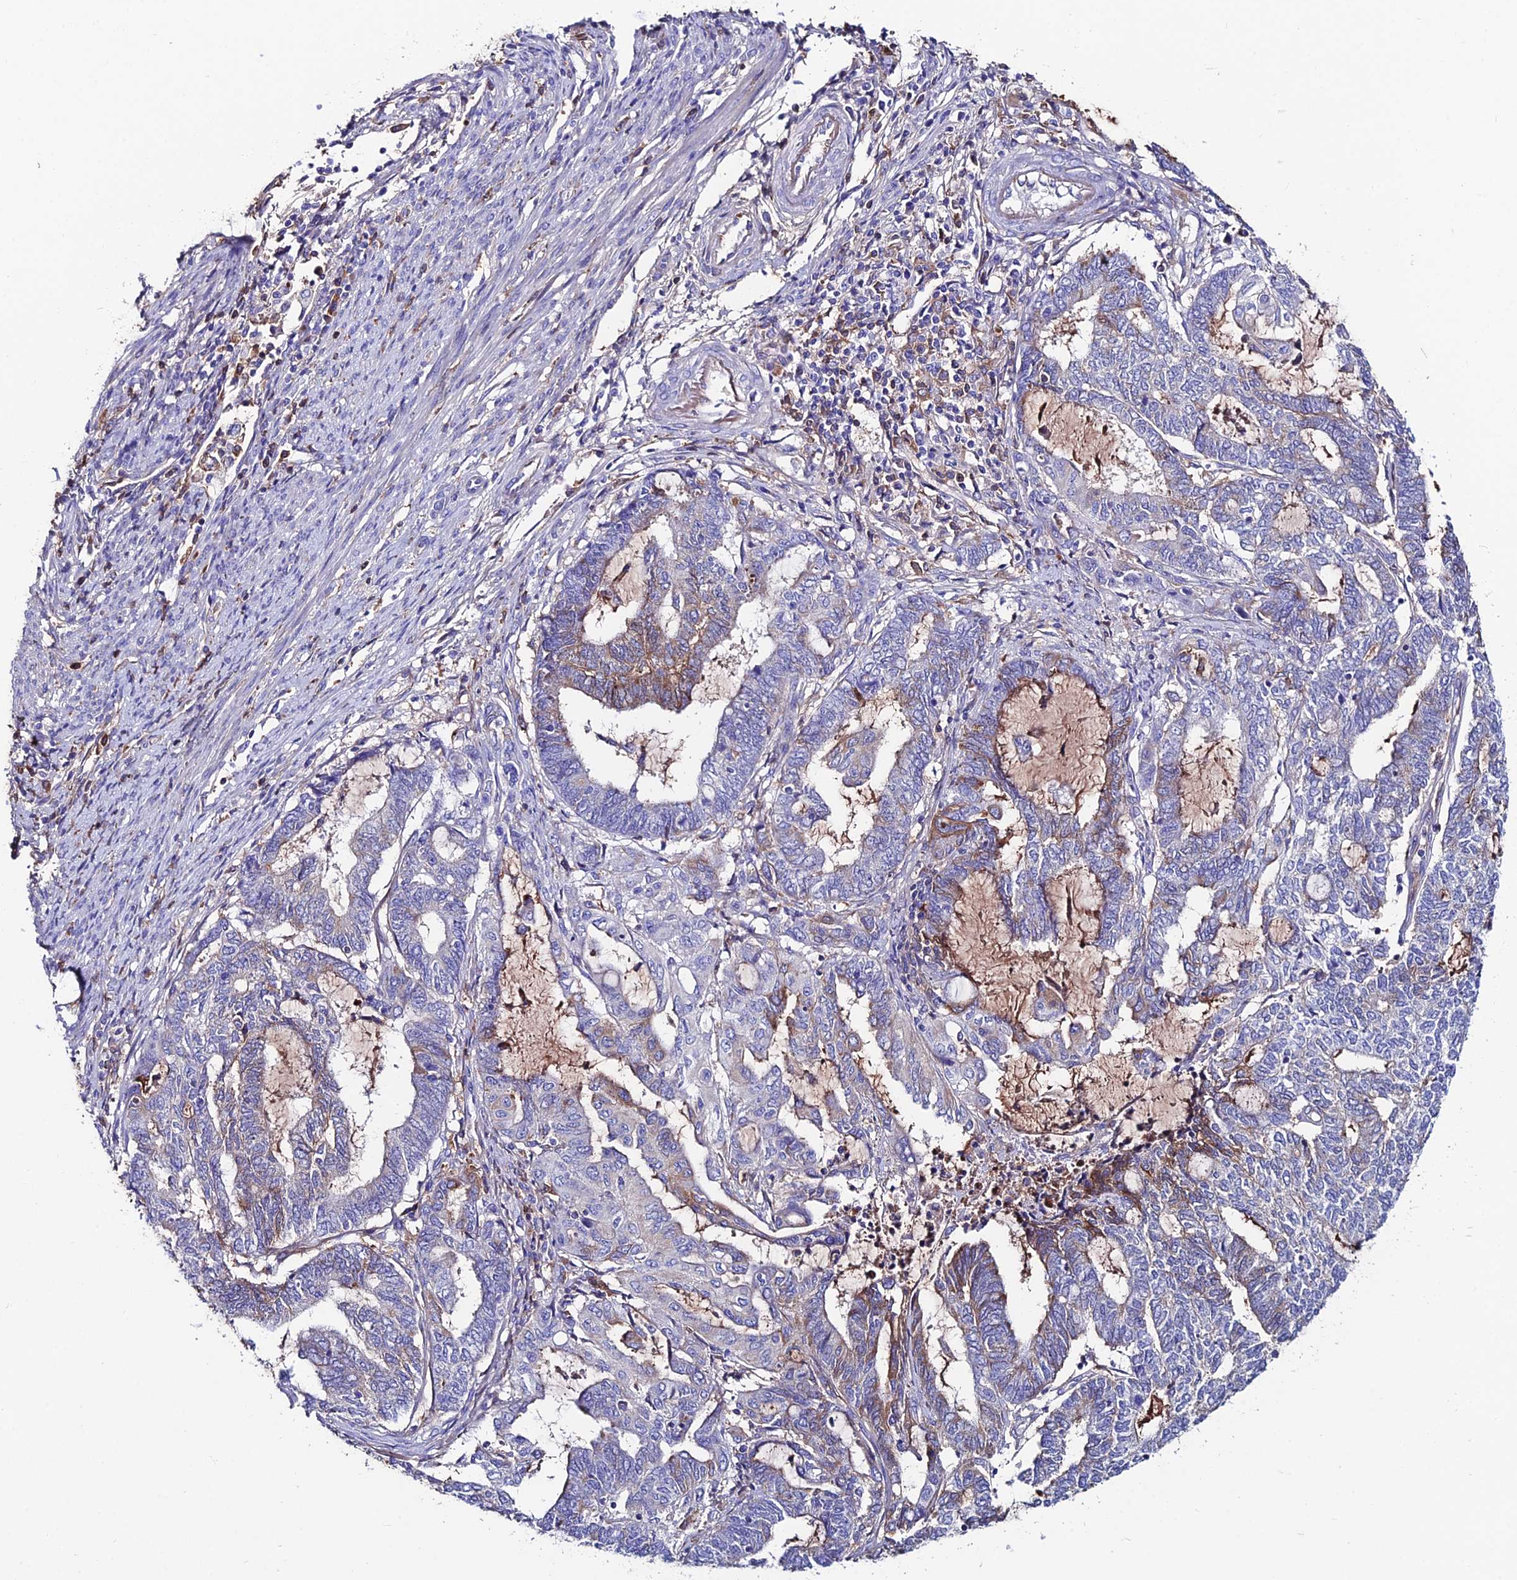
{"staining": {"intensity": "weak", "quantity": "<25%", "location": "cytoplasmic/membranous"}, "tissue": "endometrial cancer", "cell_type": "Tumor cells", "image_type": "cancer", "snomed": [{"axis": "morphology", "description": "Adenocarcinoma, NOS"}, {"axis": "topography", "description": "Uterus"}, {"axis": "topography", "description": "Endometrium"}], "caption": "Immunohistochemistry (IHC) photomicrograph of neoplastic tissue: adenocarcinoma (endometrial) stained with DAB demonstrates no significant protein expression in tumor cells.", "gene": "SLC25A16", "patient": {"sex": "female", "age": 70}}